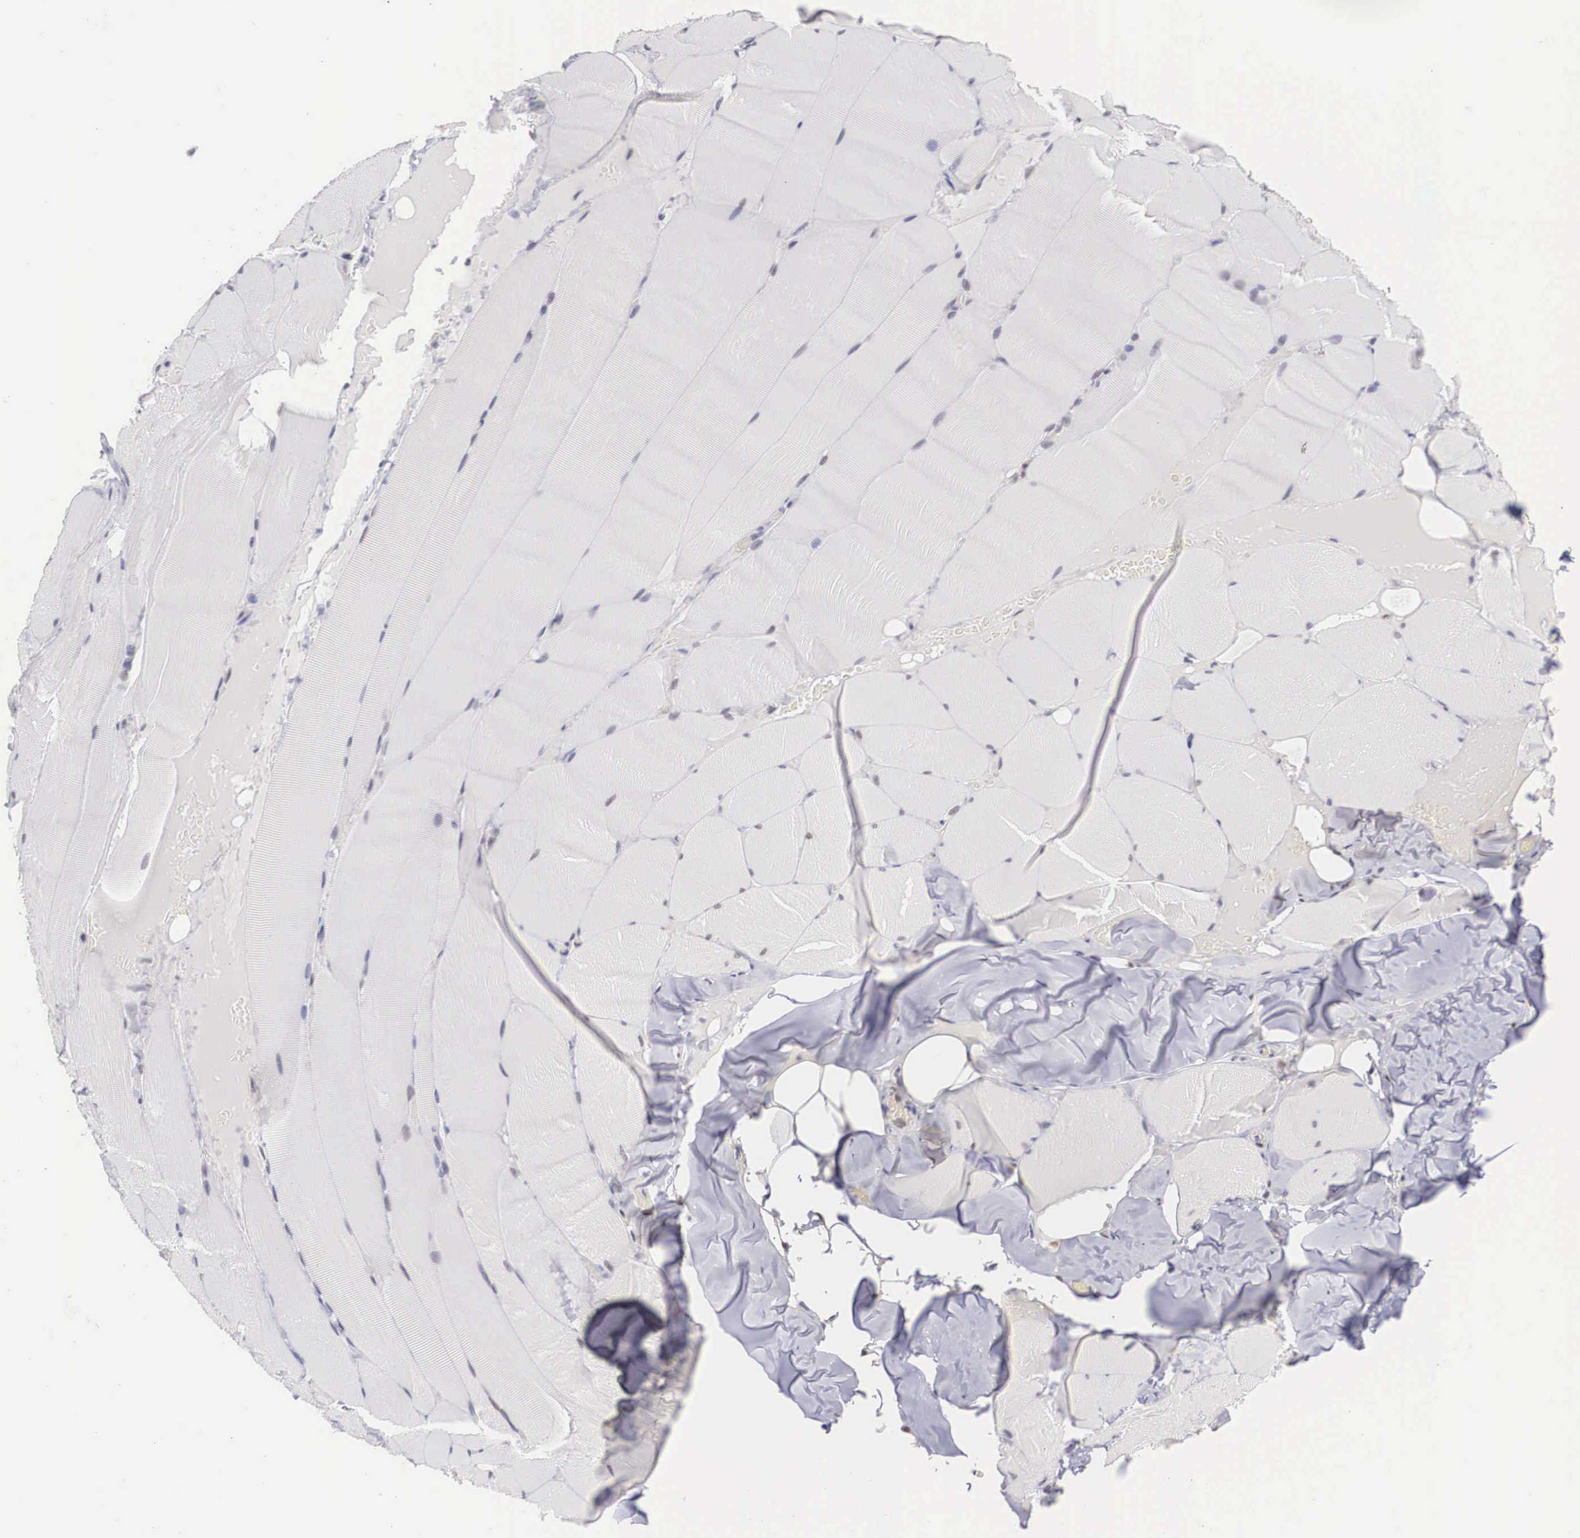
{"staining": {"intensity": "negative", "quantity": "none", "location": "none"}, "tissue": "skeletal muscle", "cell_type": "Myocytes", "image_type": "normal", "snomed": [{"axis": "morphology", "description": "Normal tissue, NOS"}, {"axis": "topography", "description": "Skeletal muscle"}], "caption": "This is an immunohistochemistry photomicrograph of unremarkable skeletal muscle. There is no staining in myocytes.", "gene": "HMGN5", "patient": {"sex": "male", "age": 71}}